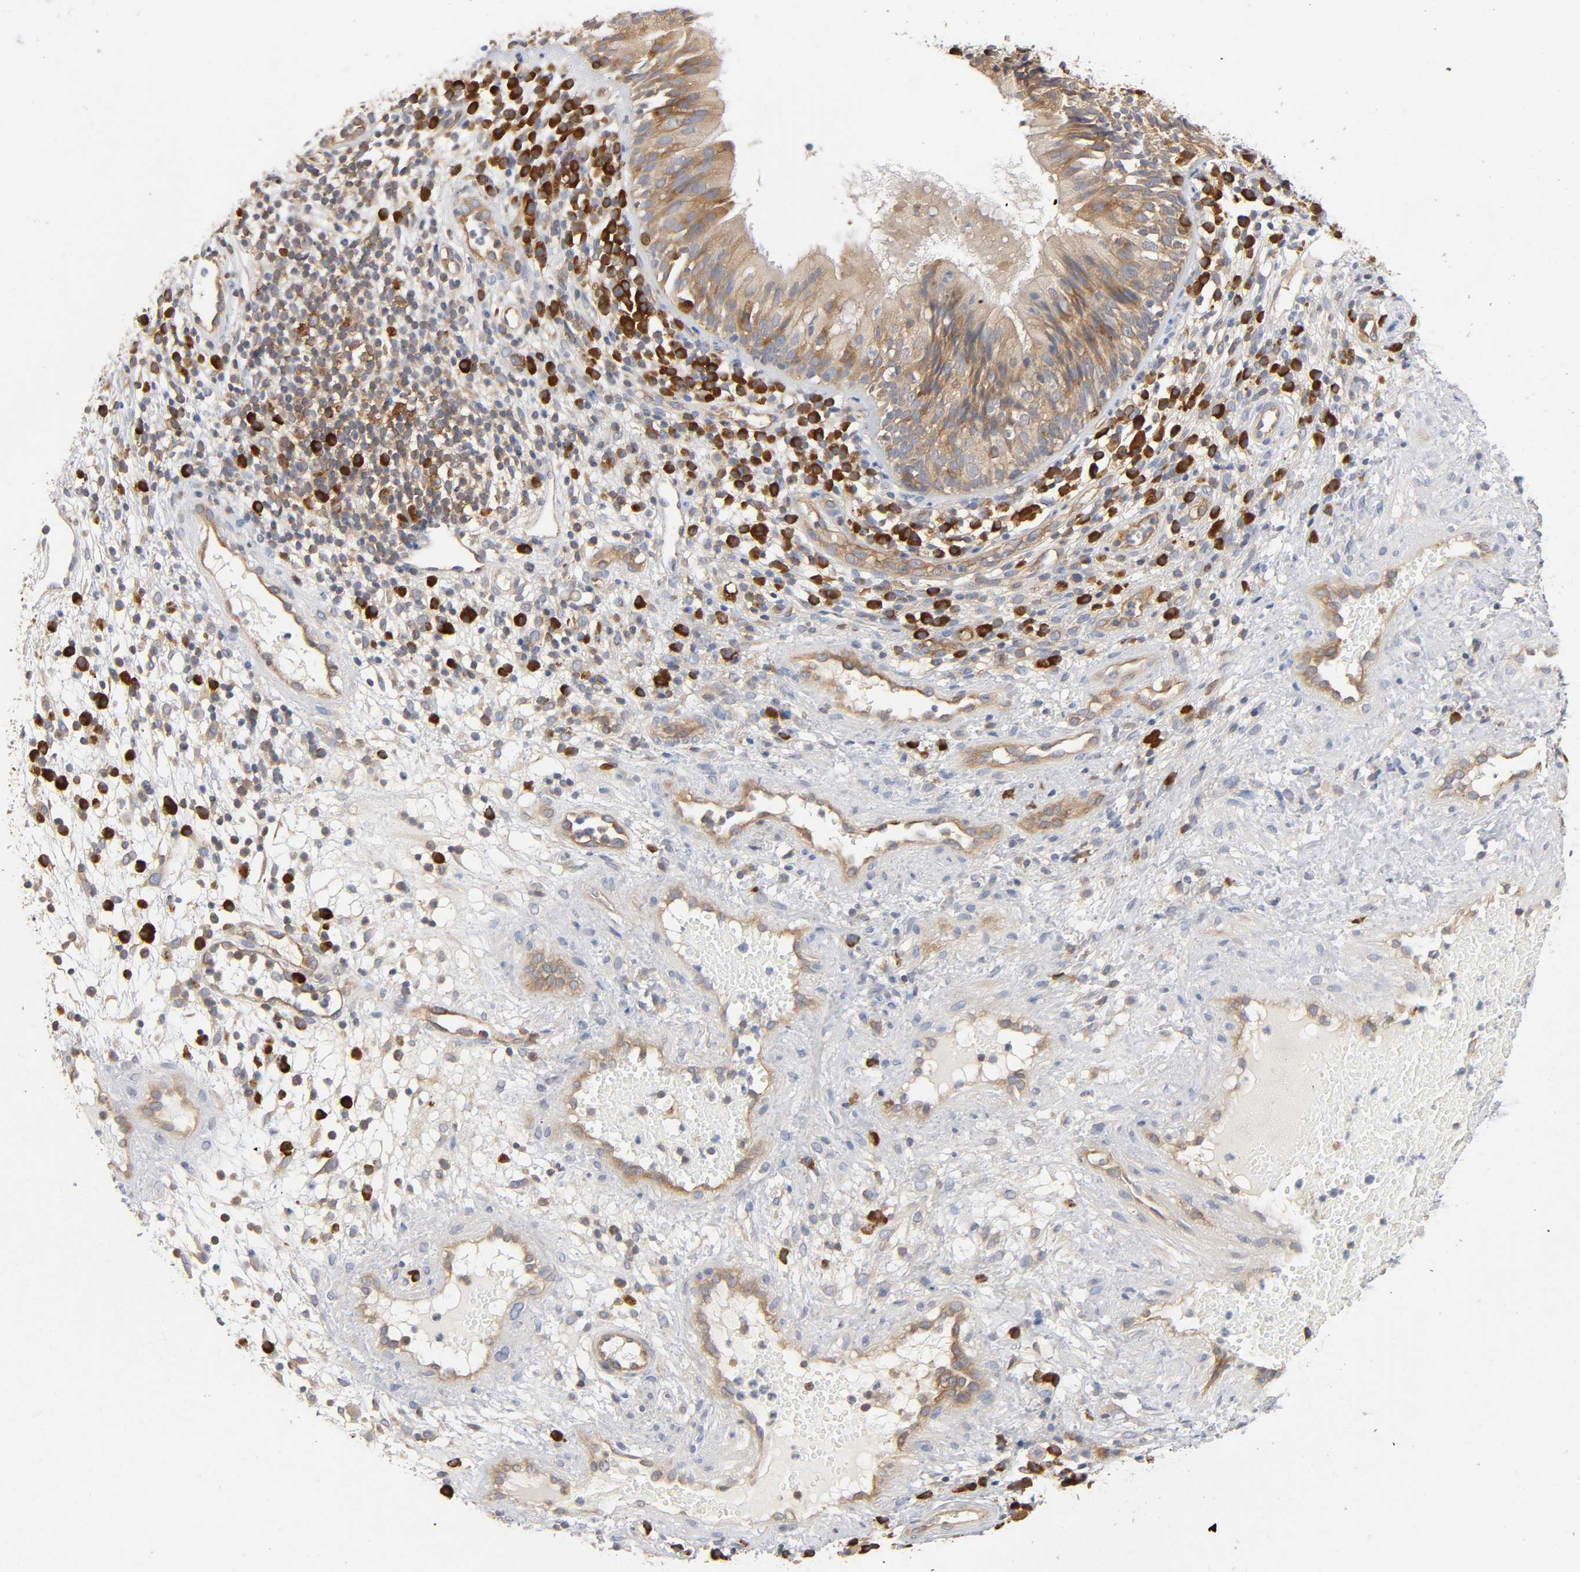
{"staining": {"intensity": "weak", "quantity": ">75%", "location": "cytoplasmic/membranous"}, "tissue": "nasopharynx", "cell_type": "Respiratory epithelial cells", "image_type": "normal", "snomed": [{"axis": "morphology", "description": "Normal tissue, NOS"}, {"axis": "morphology", "description": "Inflammation, NOS"}, {"axis": "morphology", "description": "Malignant melanoma, Metastatic site"}, {"axis": "topography", "description": "Nasopharynx"}], "caption": "A low amount of weak cytoplasmic/membranous staining is appreciated in approximately >75% of respiratory epithelial cells in unremarkable nasopharynx. (DAB (3,3'-diaminobenzidine) = brown stain, brightfield microscopy at high magnification).", "gene": "IQCJ", "patient": {"sex": "female", "age": 55}}